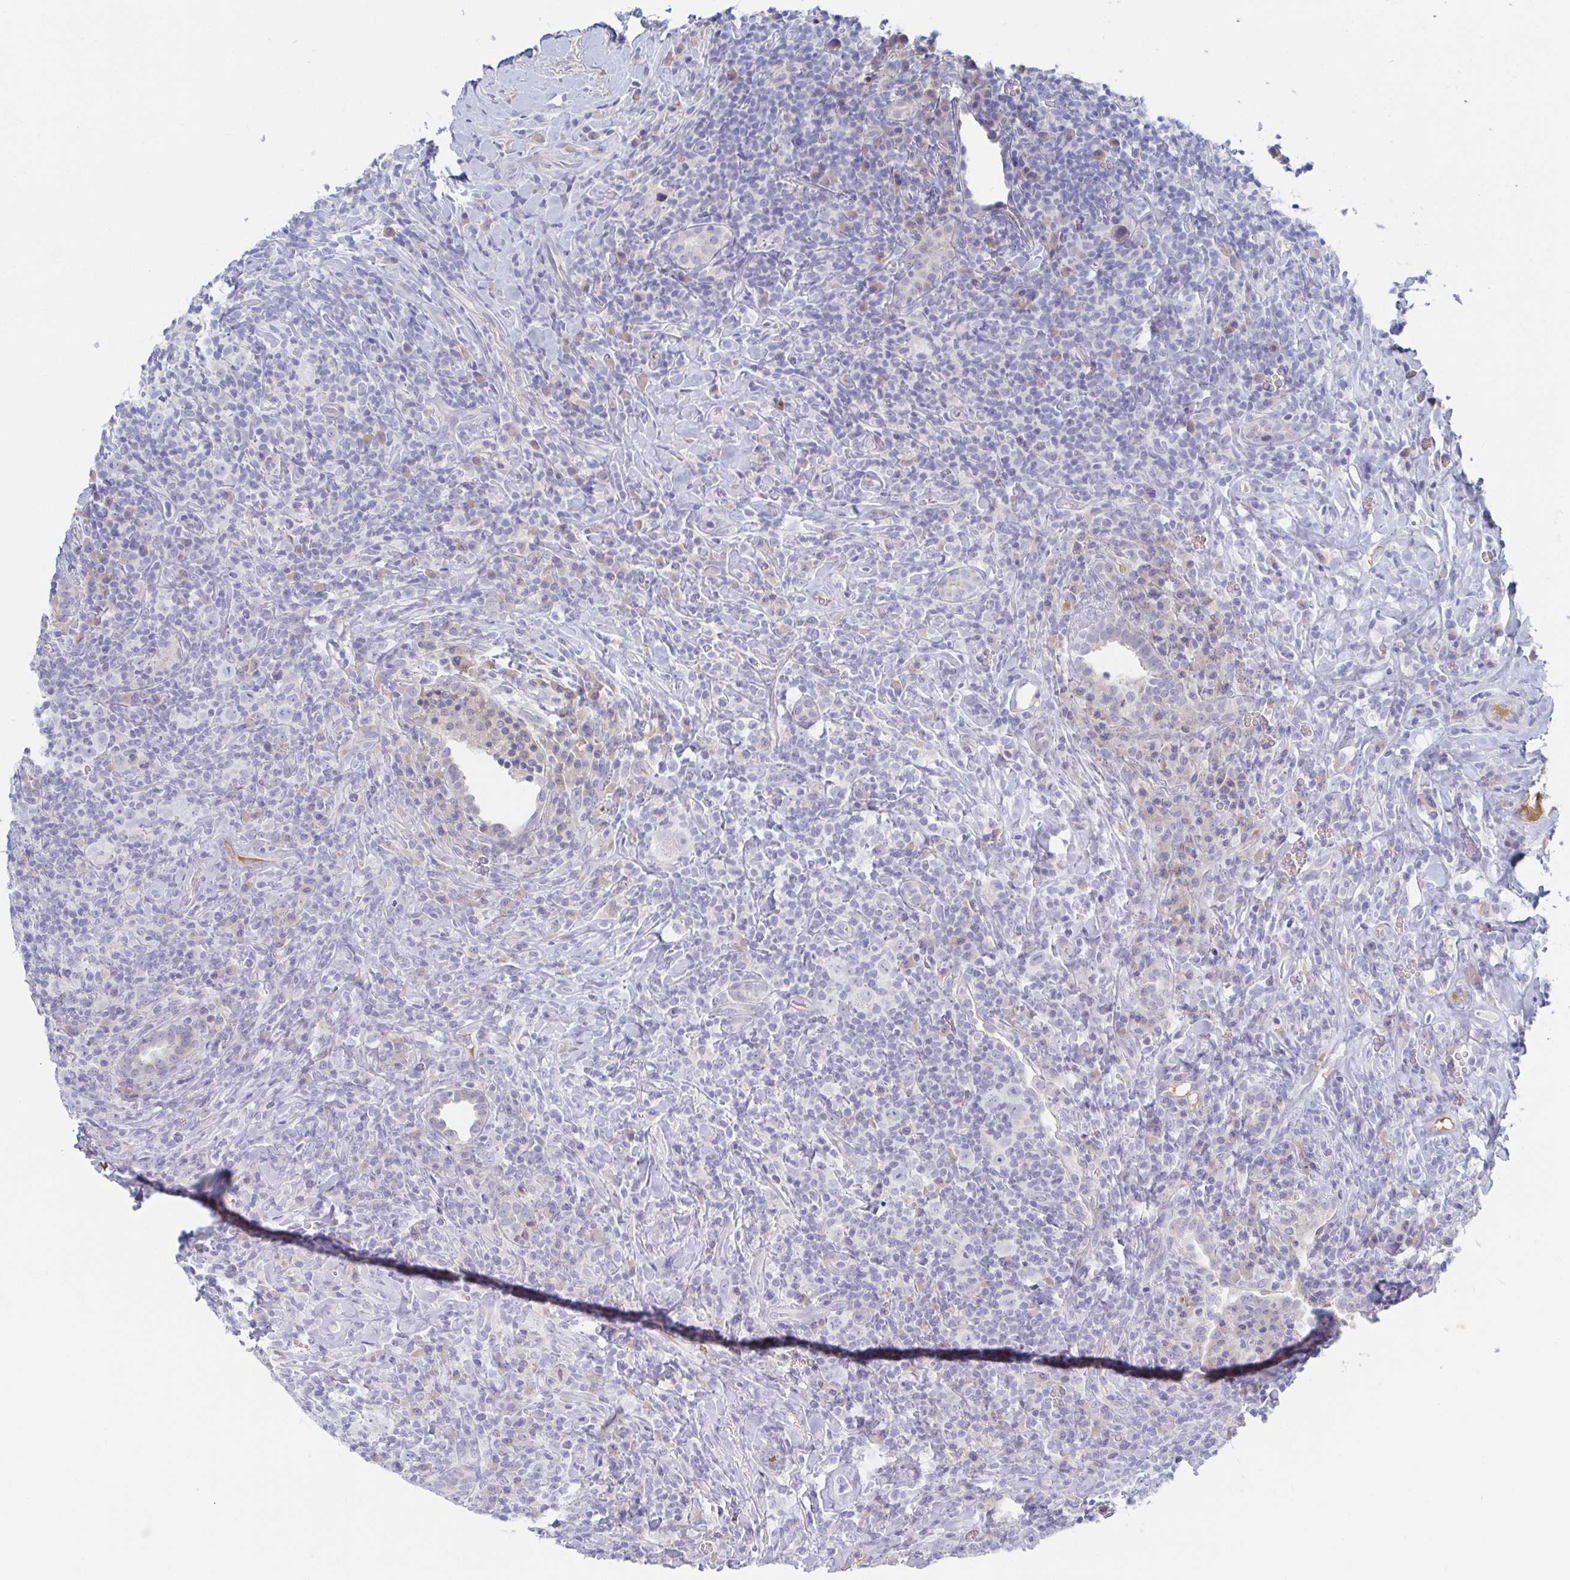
{"staining": {"intensity": "negative", "quantity": "none", "location": "none"}, "tissue": "lymphoma", "cell_type": "Tumor cells", "image_type": "cancer", "snomed": [{"axis": "morphology", "description": "Hodgkin's disease, NOS"}, {"axis": "topography", "description": "Lung"}], "caption": "This micrograph is of lymphoma stained with immunohistochemistry to label a protein in brown with the nuclei are counter-stained blue. There is no expression in tumor cells.", "gene": "TNFAIP6", "patient": {"sex": "male", "age": 17}}